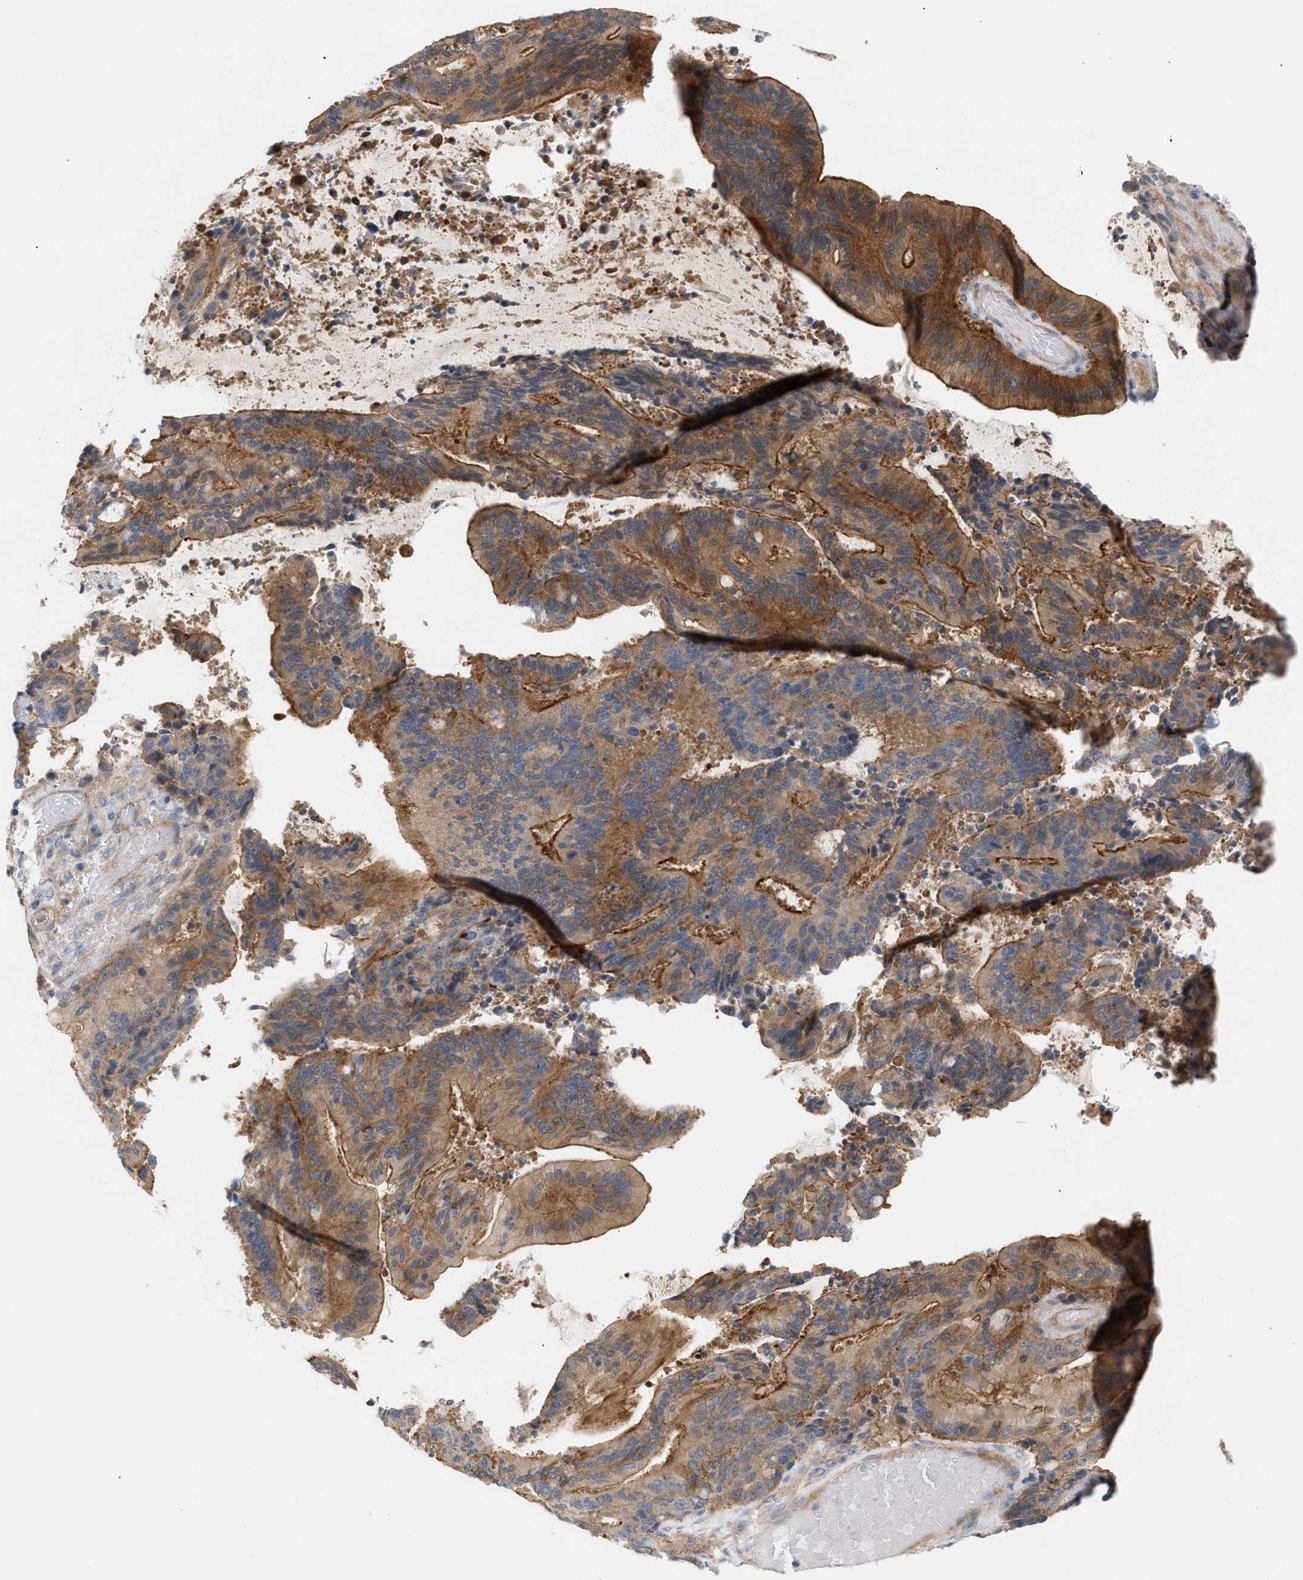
{"staining": {"intensity": "moderate", "quantity": ">75%", "location": "cytoplasmic/membranous"}, "tissue": "liver cancer", "cell_type": "Tumor cells", "image_type": "cancer", "snomed": [{"axis": "morphology", "description": "Normal tissue, NOS"}, {"axis": "morphology", "description": "Cholangiocarcinoma"}, {"axis": "topography", "description": "Liver"}, {"axis": "topography", "description": "Peripheral nerve tissue"}], "caption": "The micrograph exhibits a brown stain indicating the presence of a protein in the cytoplasmic/membranous of tumor cells in liver cancer. Ihc stains the protein in brown and the nuclei are stained blue.", "gene": "LRCH1", "patient": {"sex": "female", "age": 73}}